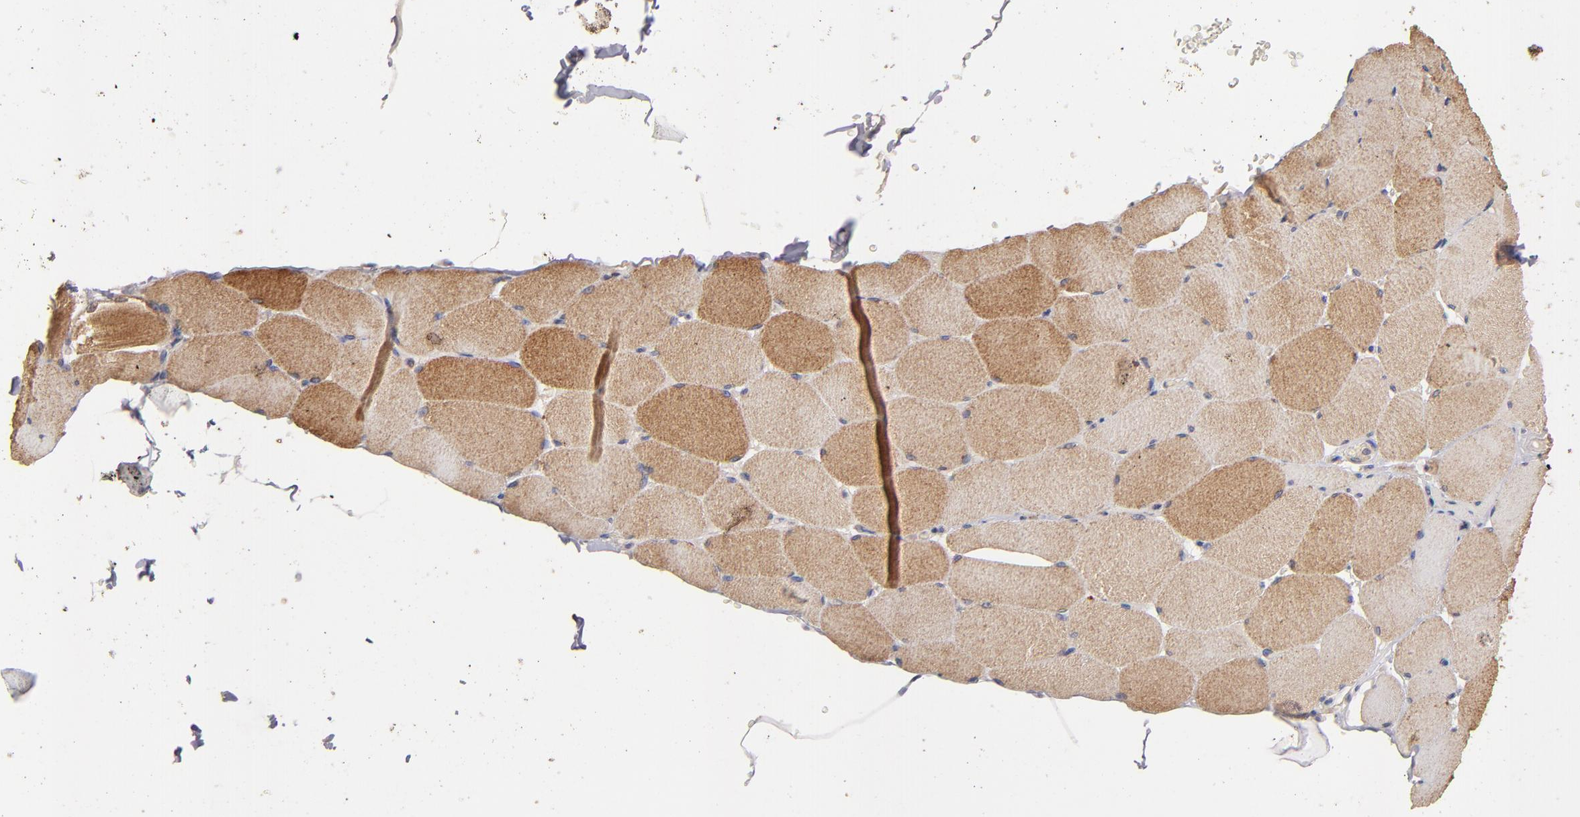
{"staining": {"intensity": "moderate", "quantity": ">75%", "location": "cytoplasmic/membranous"}, "tissue": "skeletal muscle", "cell_type": "Myocytes", "image_type": "normal", "snomed": [{"axis": "morphology", "description": "Normal tissue, NOS"}, {"axis": "topography", "description": "Skeletal muscle"}], "caption": "High-magnification brightfield microscopy of unremarkable skeletal muscle stained with DAB (3,3'-diaminobenzidine) (brown) and counterstained with hematoxylin (blue). myocytes exhibit moderate cytoplasmic/membranous staining is identified in approximately>75% of cells.", "gene": "UPF3B", "patient": {"sex": "male", "age": 62}}